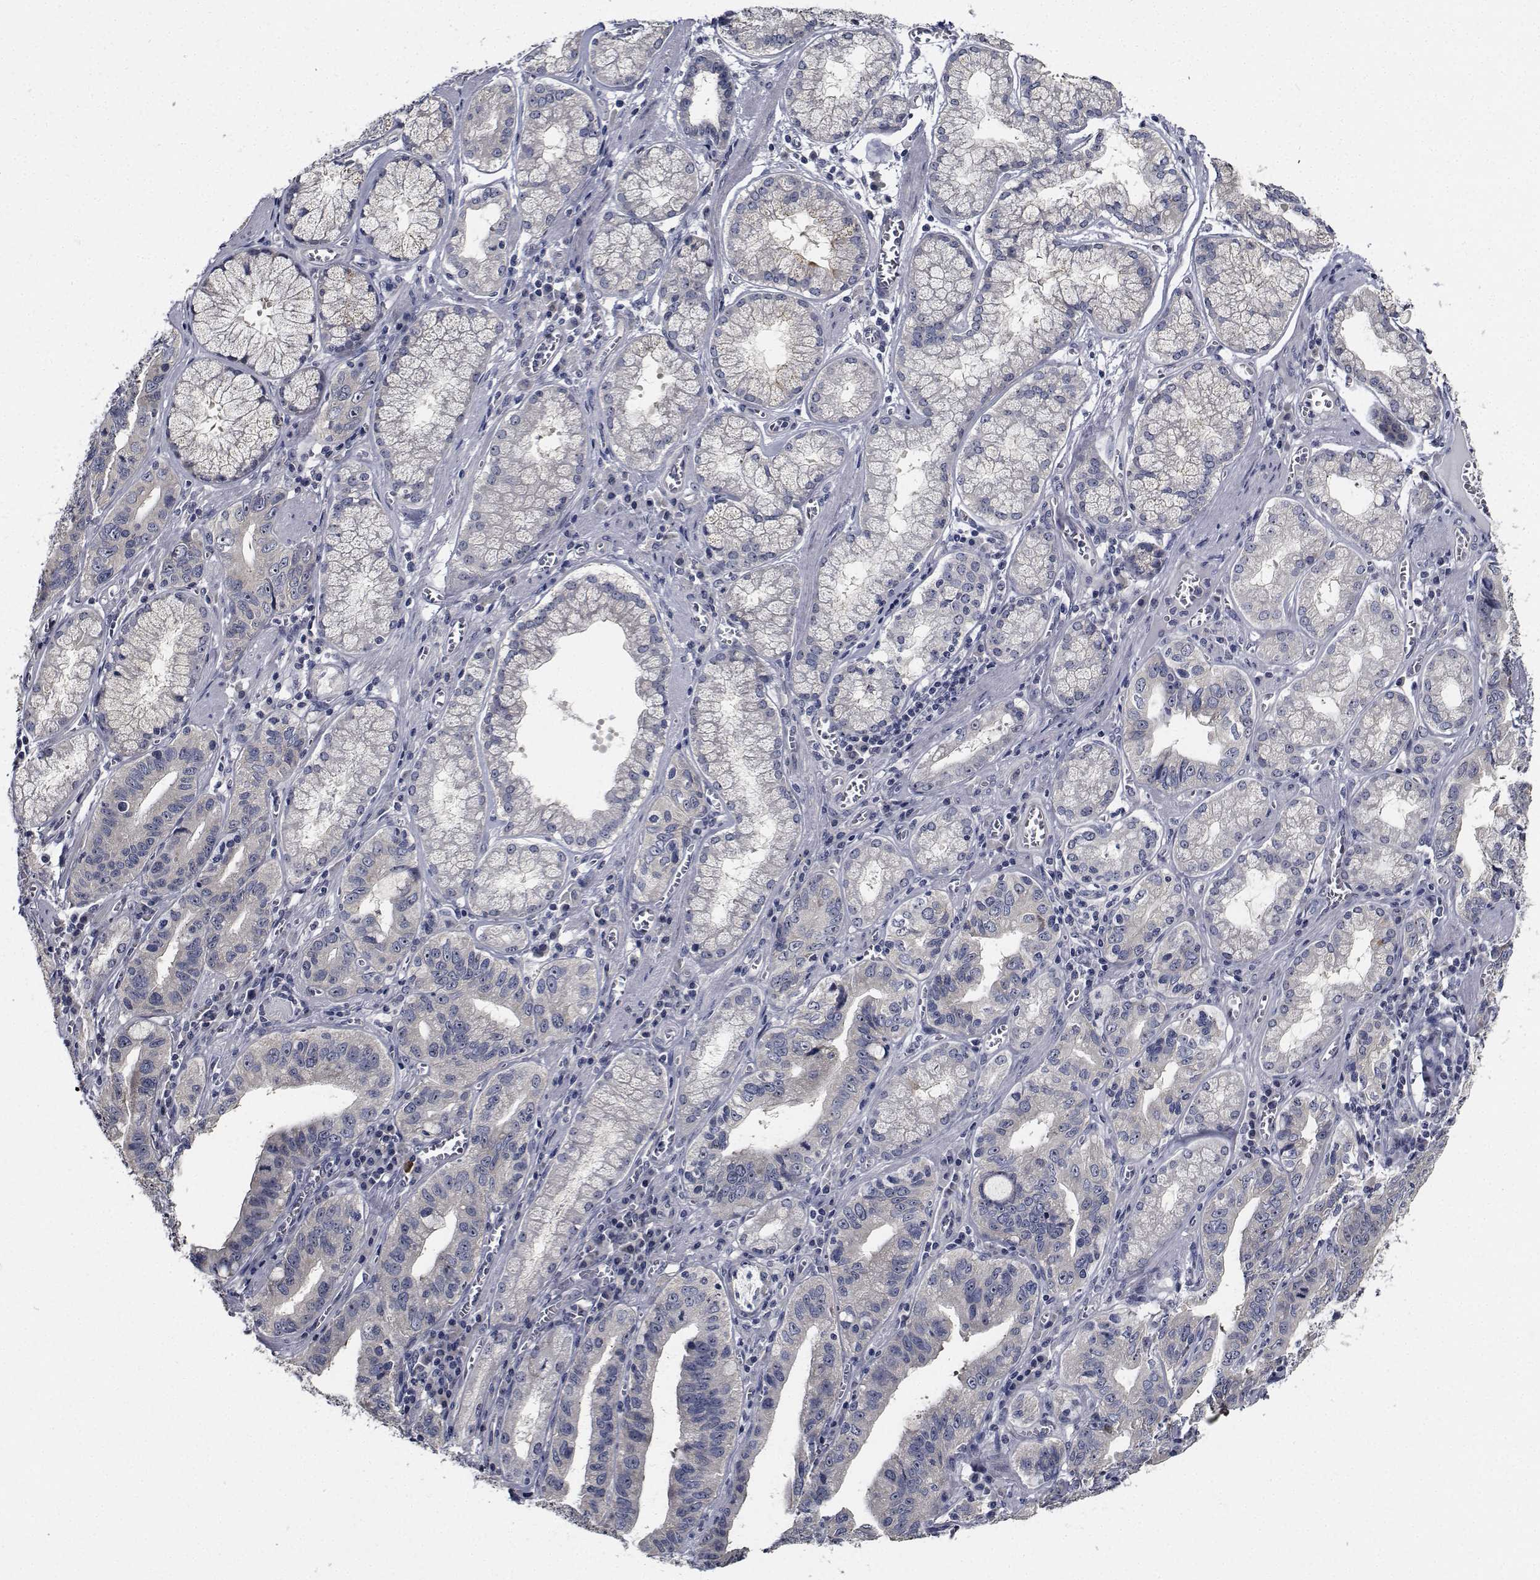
{"staining": {"intensity": "negative", "quantity": "none", "location": "none"}, "tissue": "stomach cancer", "cell_type": "Tumor cells", "image_type": "cancer", "snomed": [{"axis": "morphology", "description": "Adenocarcinoma, NOS"}, {"axis": "topography", "description": "Stomach, lower"}], "caption": "Immunohistochemistry of stomach cancer (adenocarcinoma) demonstrates no staining in tumor cells.", "gene": "NVL", "patient": {"sex": "female", "age": 76}}